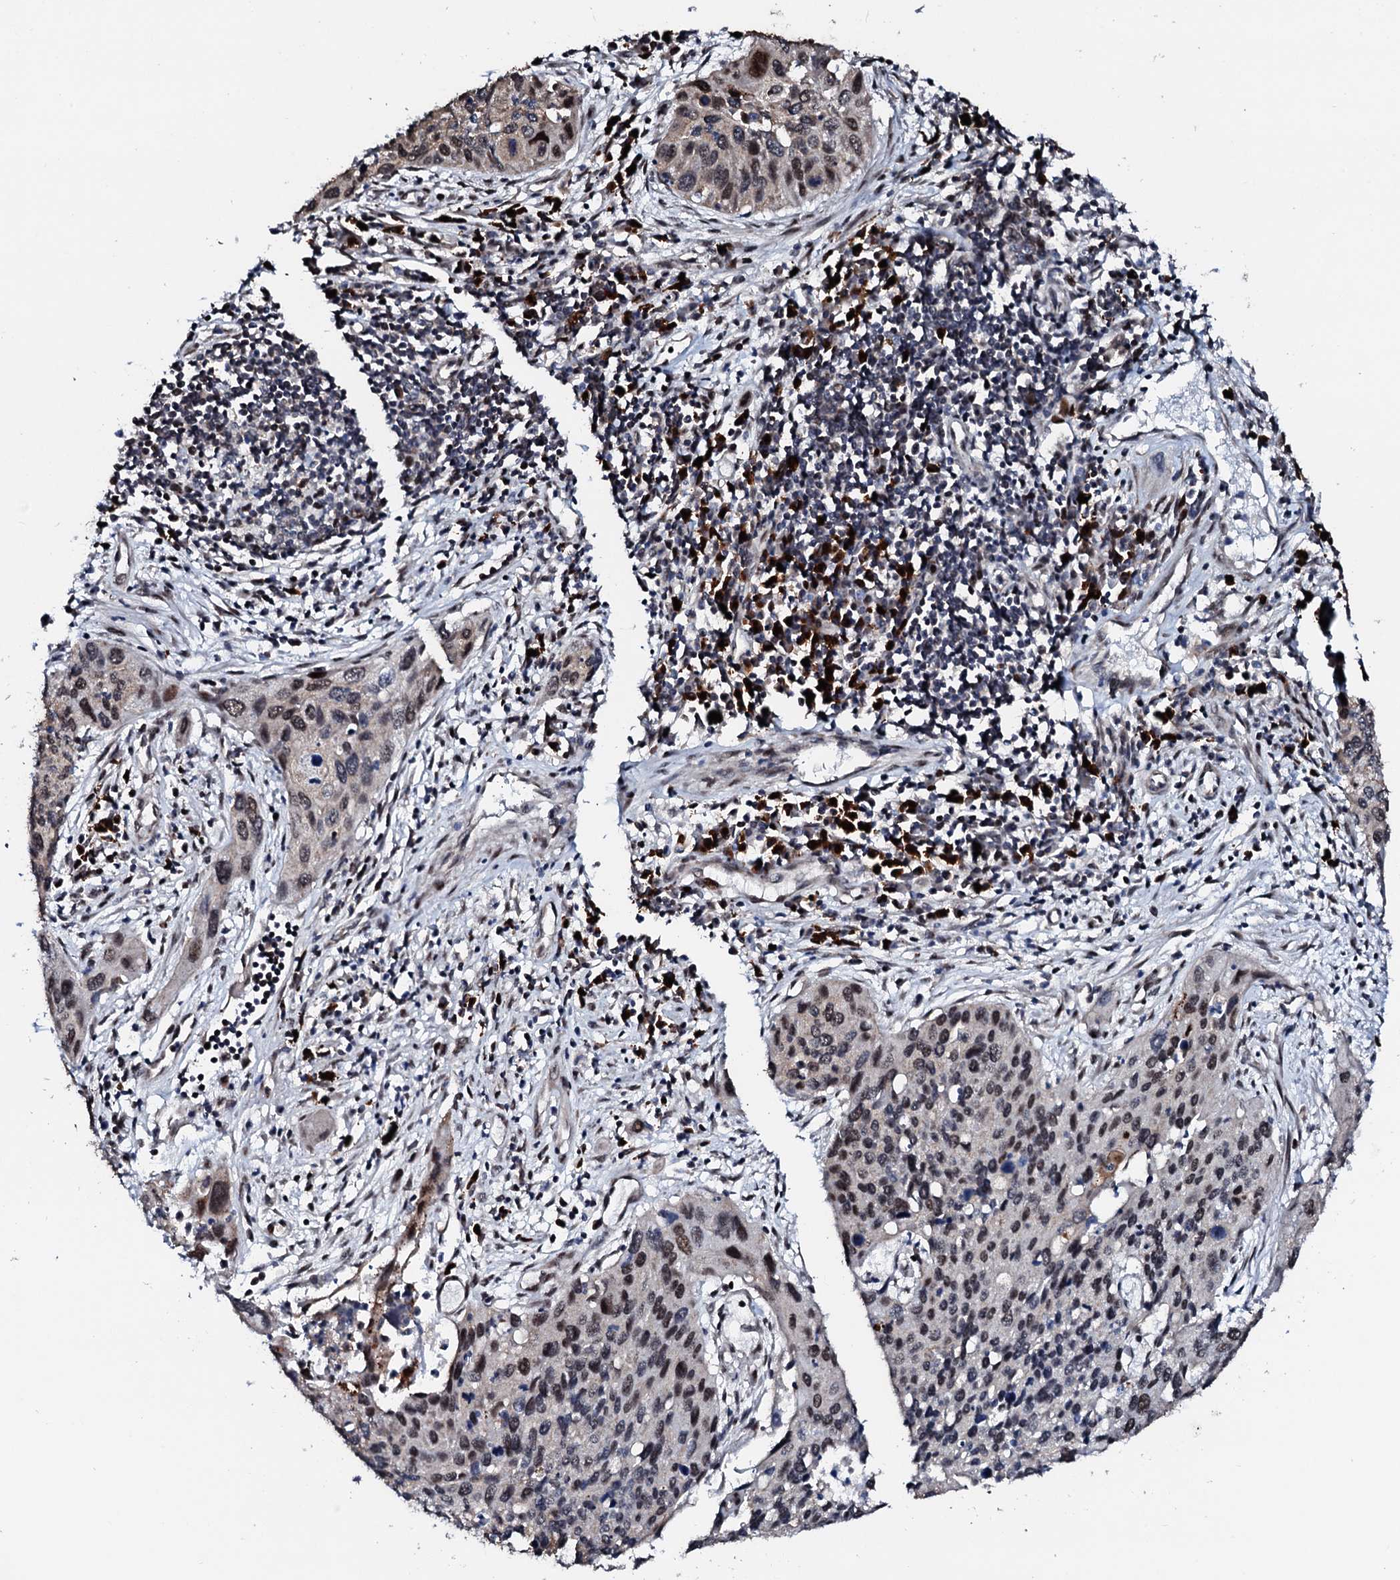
{"staining": {"intensity": "moderate", "quantity": "25%-75%", "location": "nuclear"}, "tissue": "cervical cancer", "cell_type": "Tumor cells", "image_type": "cancer", "snomed": [{"axis": "morphology", "description": "Squamous cell carcinoma, NOS"}, {"axis": "topography", "description": "Cervix"}], "caption": "High-magnification brightfield microscopy of cervical squamous cell carcinoma stained with DAB (3,3'-diaminobenzidine) (brown) and counterstained with hematoxylin (blue). tumor cells exhibit moderate nuclear staining is identified in approximately25%-75% of cells.", "gene": "KIF18A", "patient": {"sex": "female", "age": 55}}